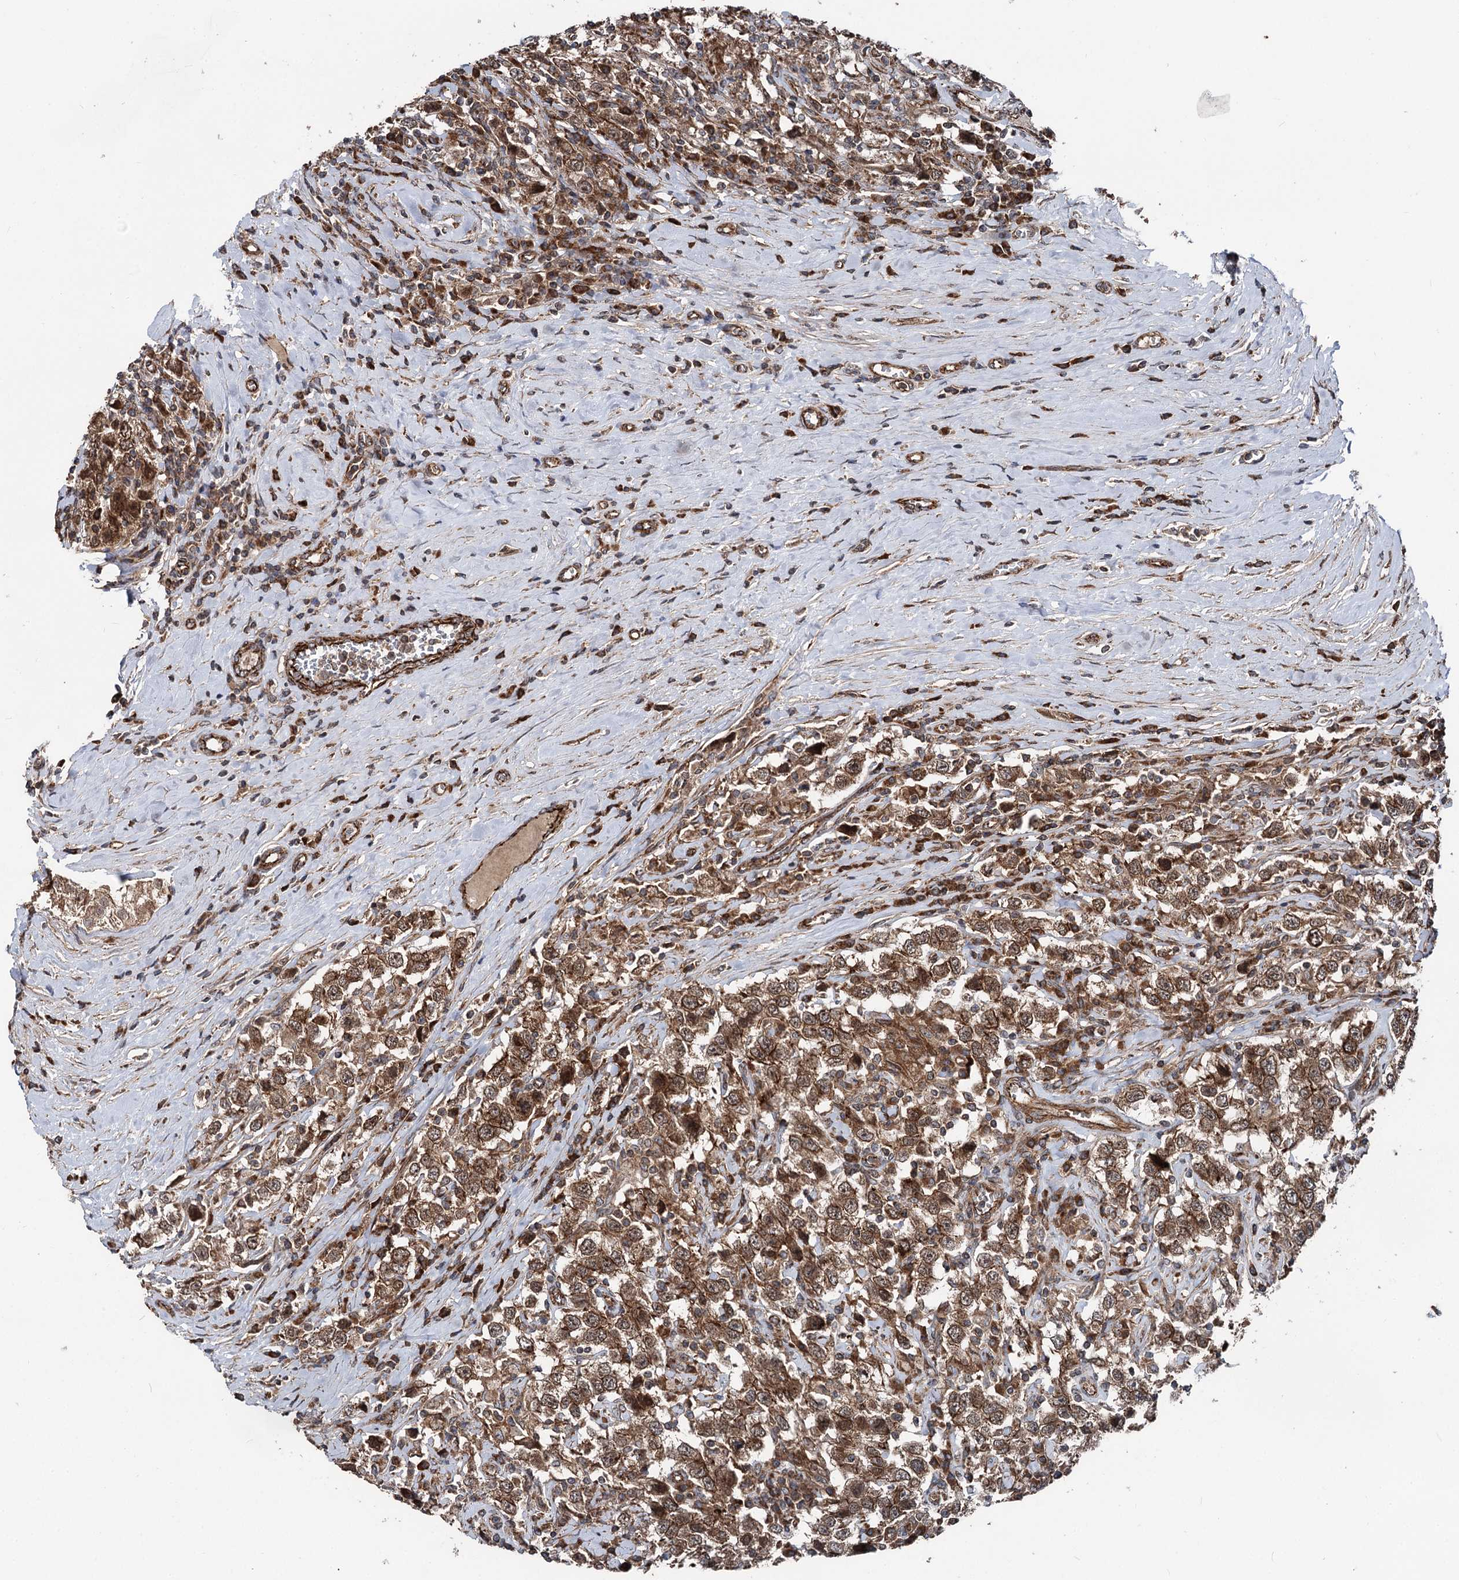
{"staining": {"intensity": "strong", "quantity": ">75%", "location": "cytoplasmic/membranous"}, "tissue": "testis cancer", "cell_type": "Tumor cells", "image_type": "cancer", "snomed": [{"axis": "morphology", "description": "Seminoma, NOS"}, {"axis": "topography", "description": "Testis"}], "caption": "IHC histopathology image of neoplastic tissue: testis cancer stained using immunohistochemistry exhibits high levels of strong protein expression localized specifically in the cytoplasmic/membranous of tumor cells, appearing as a cytoplasmic/membranous brown color.", "gene": "ITFG2", "patient": {"sex": "male", "age": 41}}